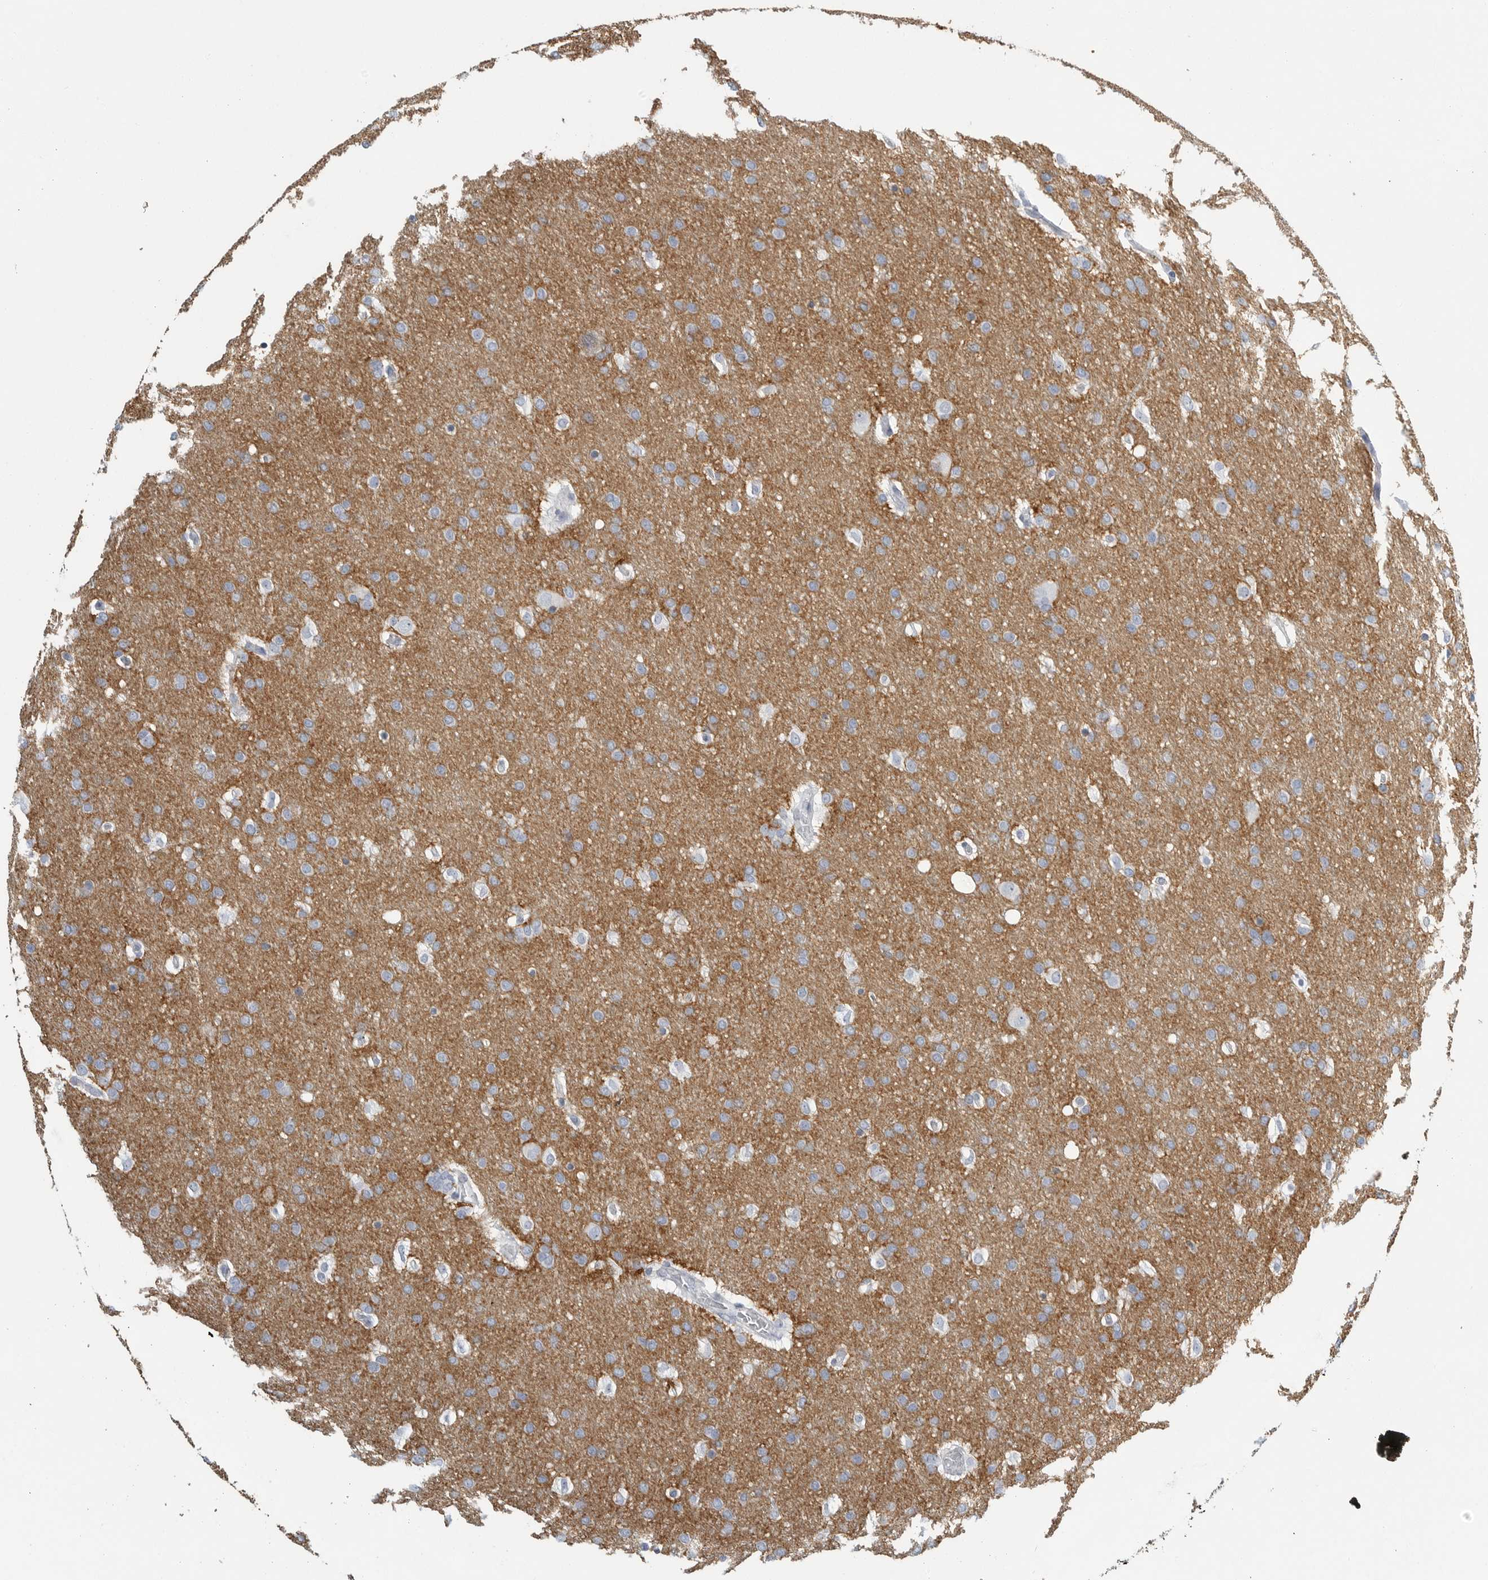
{"staining": {"intensity": "negative", "quantity": "none", "location": "none"}, "tissue": "glioma", "cell_type": "Tumor cells", "image_type": "cancer", "snomed": [{"axis": "morphology", "description": "Glioma, malignant, Low grade"}, {"axis": "topography", "description": "Brain"}], "caption": "Low-grade glioma (malignant) was stained to show a protein in brown. There is no significant positivity in tumor cells.", "gene": "TNR", "patient": {"sex": "female", "age": 37}}